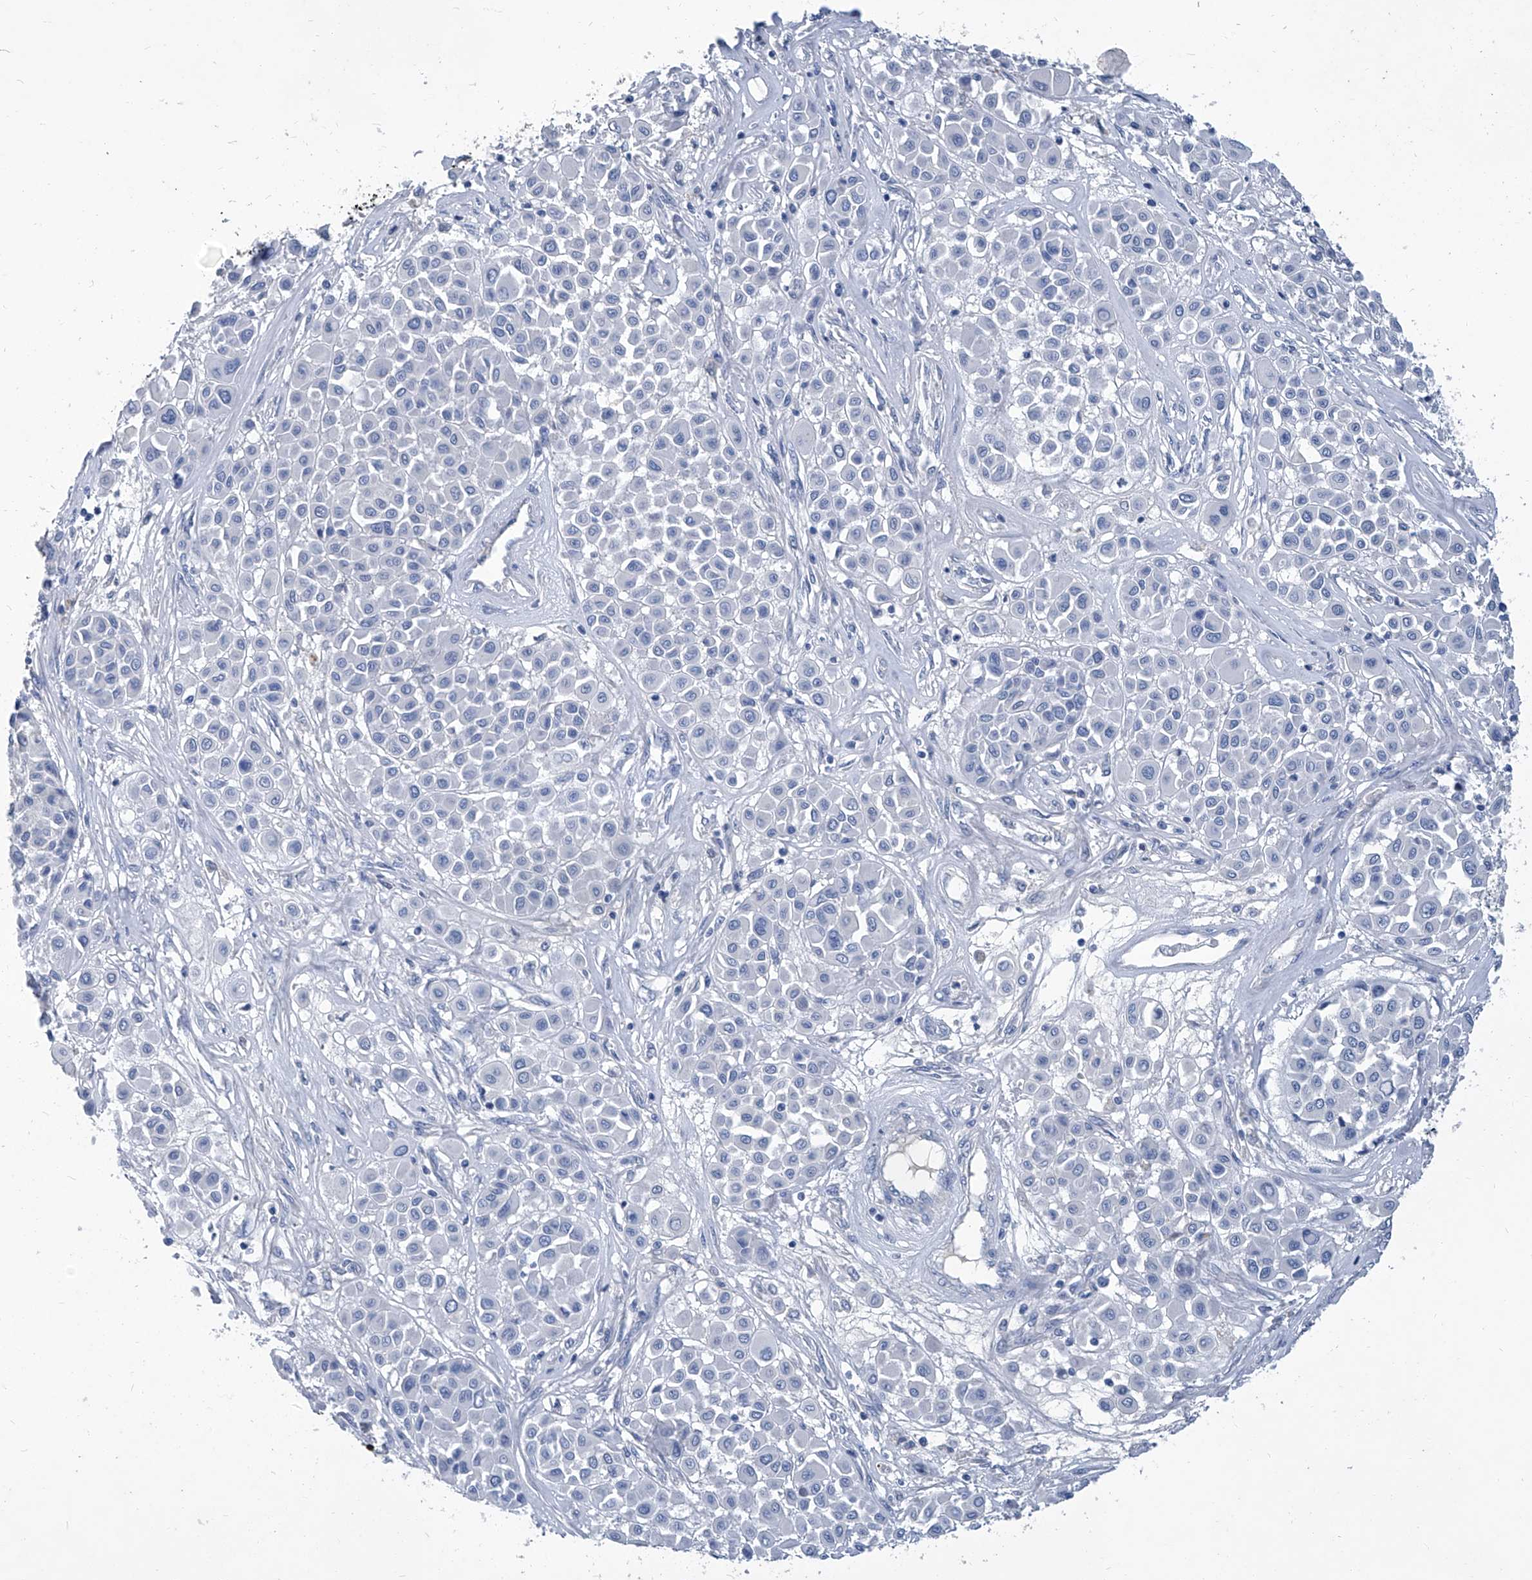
{"staining": {"intensity": "negative", "quantity": "none", "location": "none"}, "tissue": "melanoma", "cell_type": "Tumor cells", "image_type": "cancer", "snomed": [{"axis": "morphology", "description": "Malignant melanoma, Metastatic site"}, {"axis": "topography", "description": "Soft tissue"}], "caption": "Human malignant melanoma (metastatic site) stained for a protein using immunohistochemistry reveals no expression in tumor cells.", "gene": "MTARC1", "patient": {"sex": "male", "age": 41}}